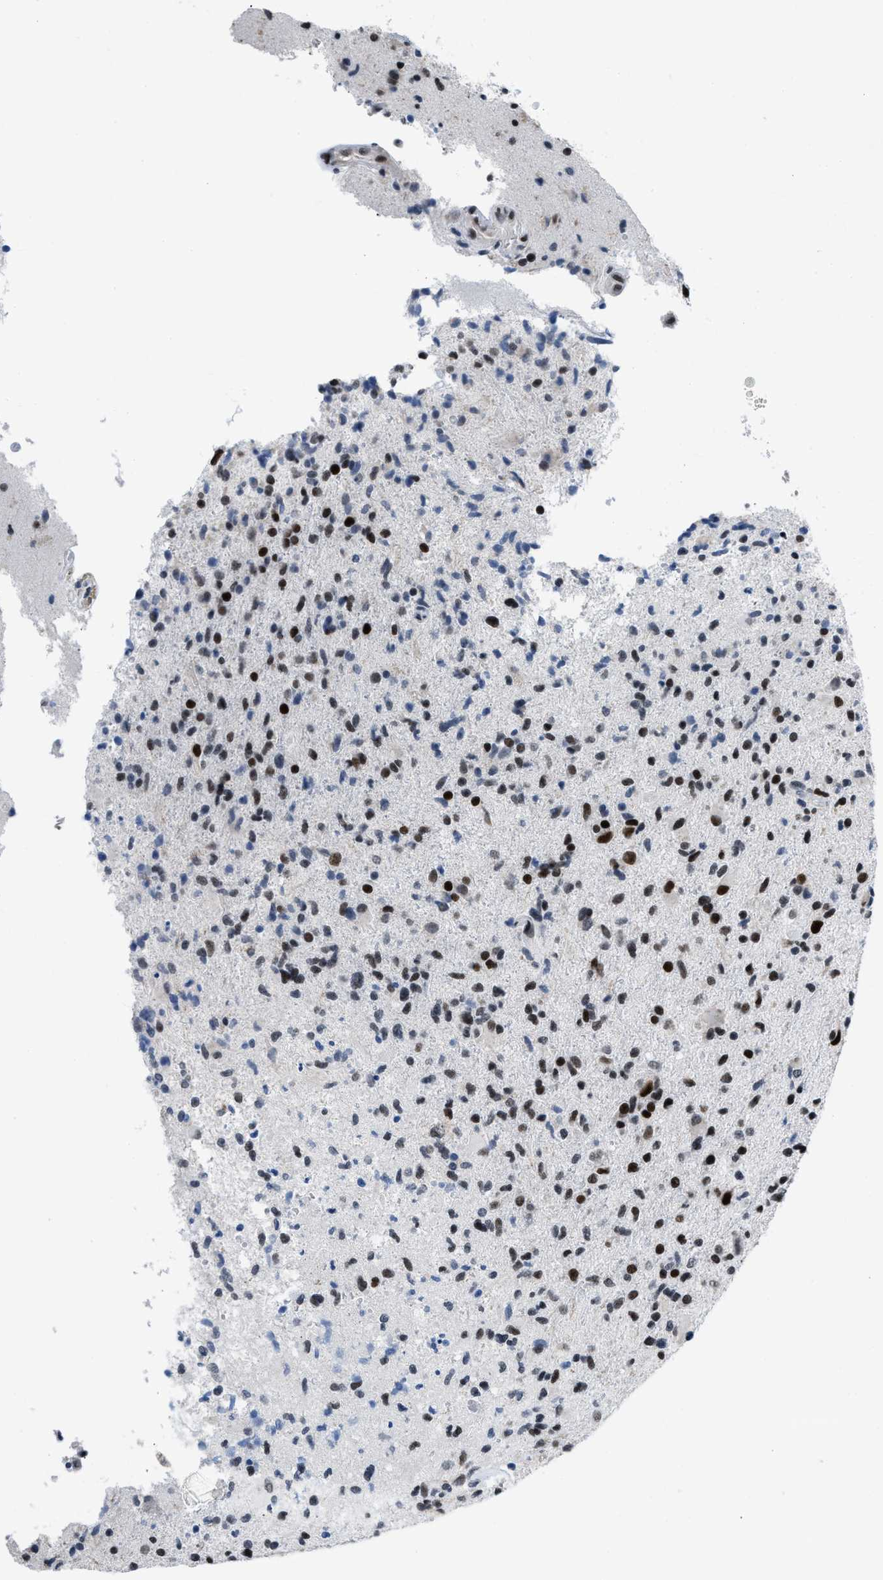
{"staining": {"intensity": "strong", "quantity": ">75%", "location": "nuclear"}, "tissue": "glioma", "cell_type": "Tumor cells", "image_type": "cancer", "snomed": [{"axis": "morphology", "description": "Glioma, malignant, High grade"}, {"axis": "topography", "description": "Brain"}], "caption": "Strong nuclear staining for a protein is appreciated in approximately >75% of tumor cells of glioma using immunohistochemistry (IHC).", "gene": "TERF2IP", "patient": {"sex": "male", "age": 72}}